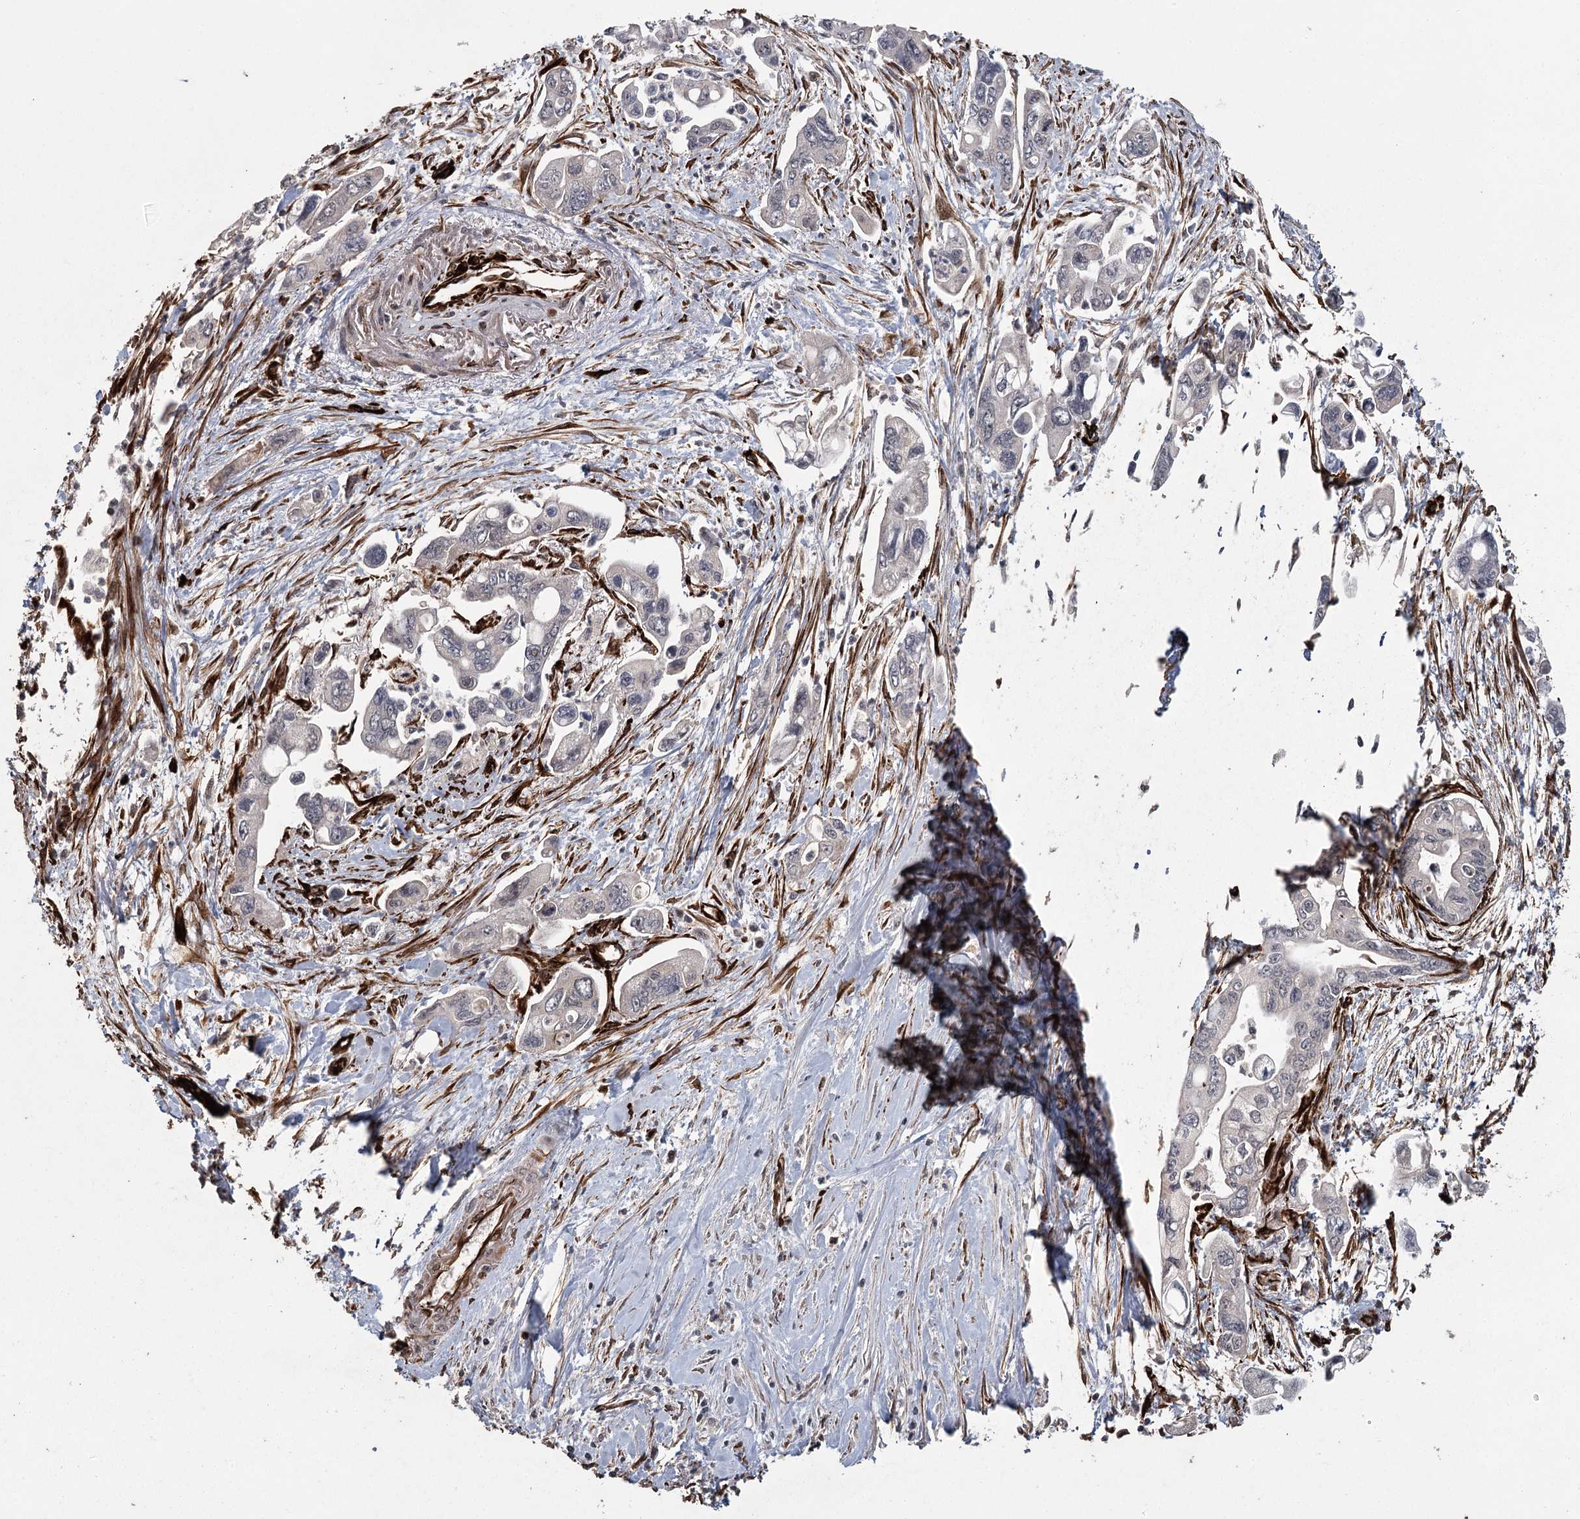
{"staining": {"intensity": "negative", "quantity": "none", "location": "none"}, "tissue": "pancreatic cancer", "cell_type": "Tumor cells", "image_type": "cancer", "snomed": [{"axis": "morphology", "description": "Adenocarcinoma, NOS"}, {"axis": "topography", "description": "Pancreas"}], "caption": "Immunohistochemical staining of pancreatic cancer demonstrates no significant positivity in tumor cells.", "gene": "RPAP3", "patient": {"sex": "male", "age": 70}}